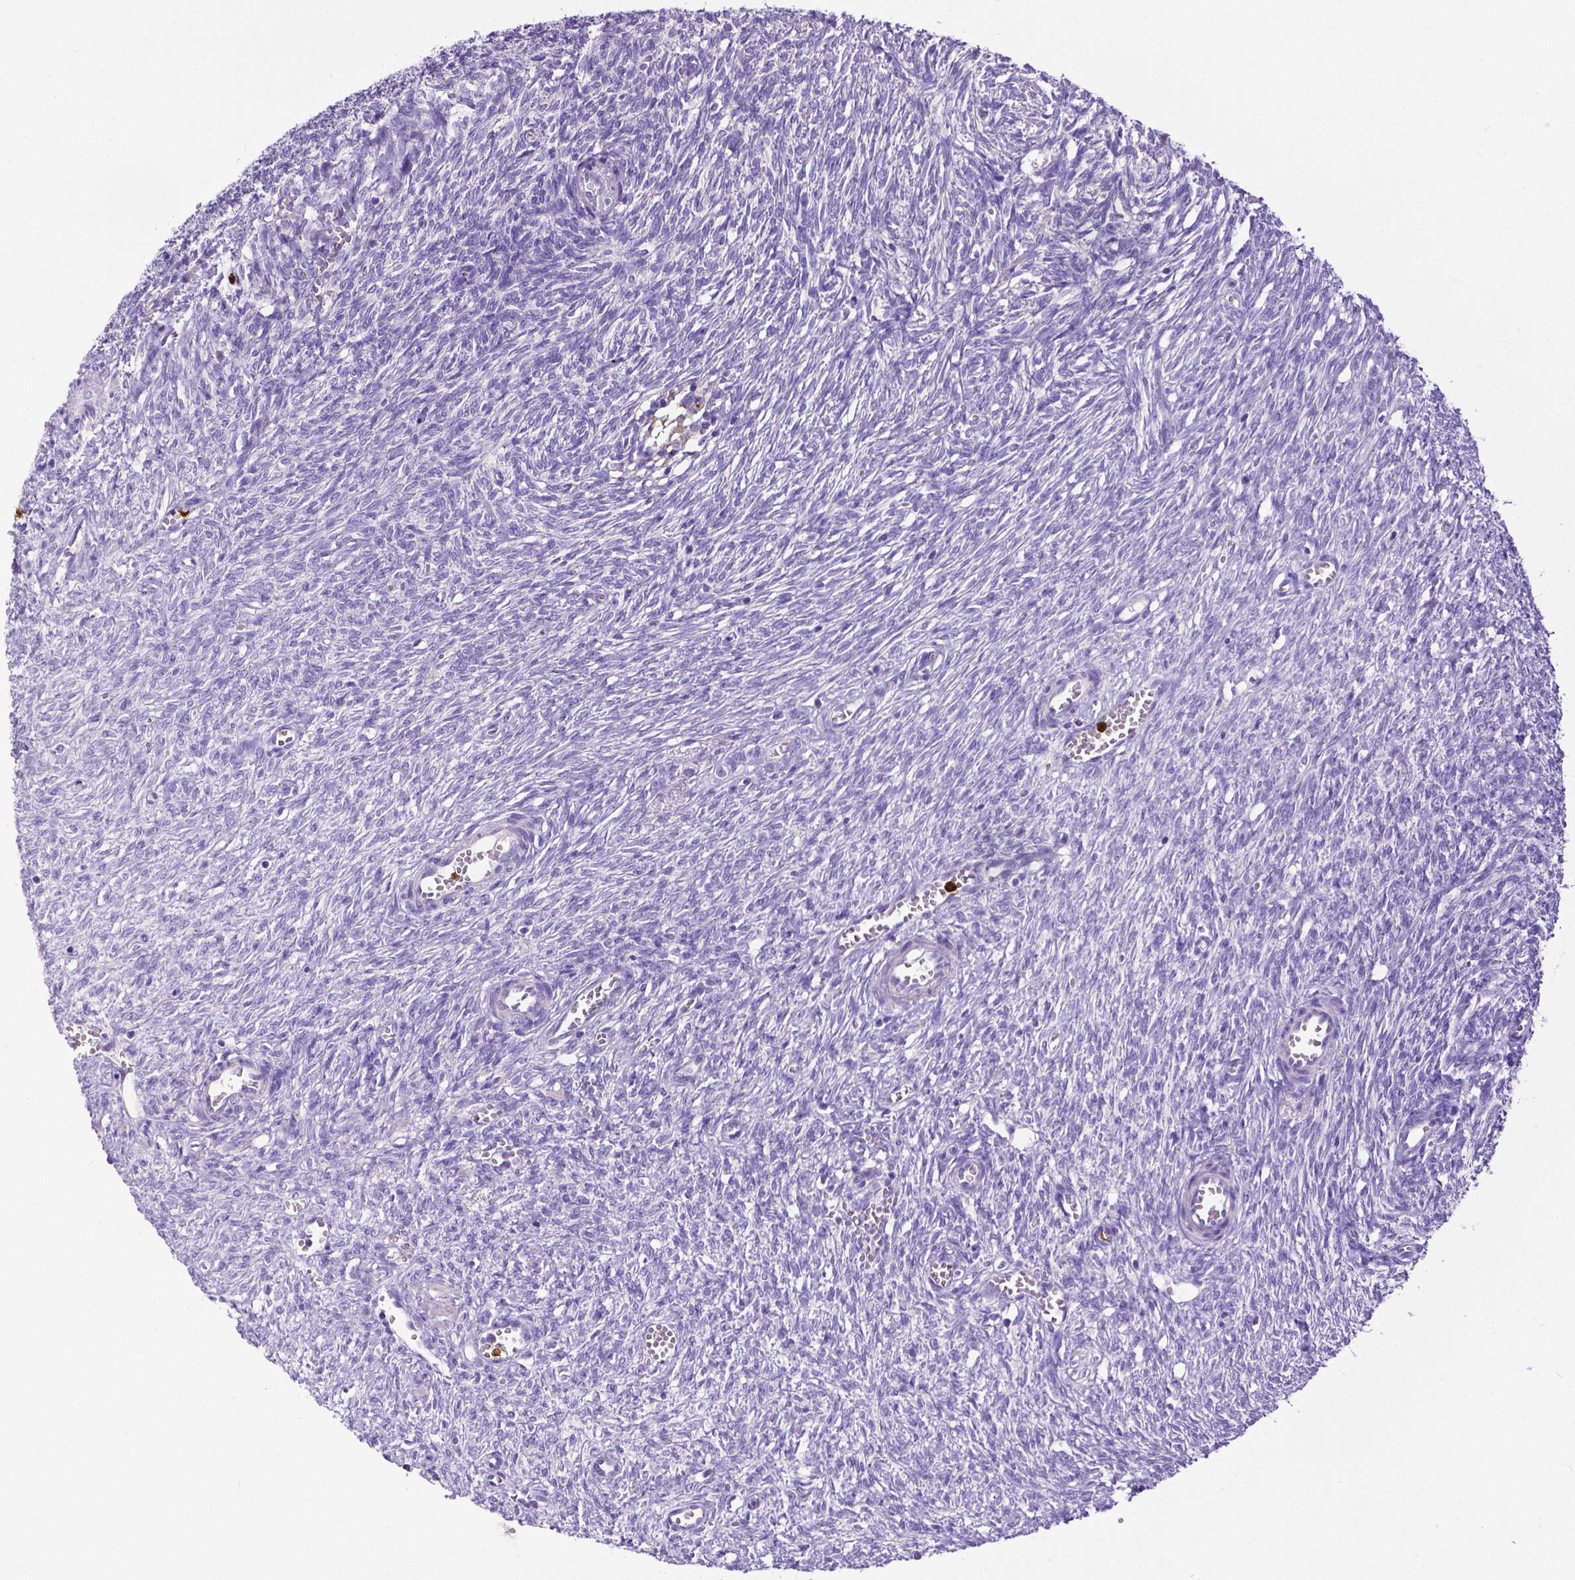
{"staining": {"intensity": "negative", "quantity": "none", "location": "none"}, "tissue": "ovary", "cell_type": "Ovarian stroma cells", "image_type": "normal", "snomed": [{"axis": "morphology", "description": "Normal tissue, NOS"}, {"axis": "topography", "description": "Ovary"}], "caption": "Immunohistochemistry (IHC) of normal human ovary demonstrates no positivity in ovarian stroma cells.", "gene": "MMP9", "patient": {"sex": "female", "age": 46}}